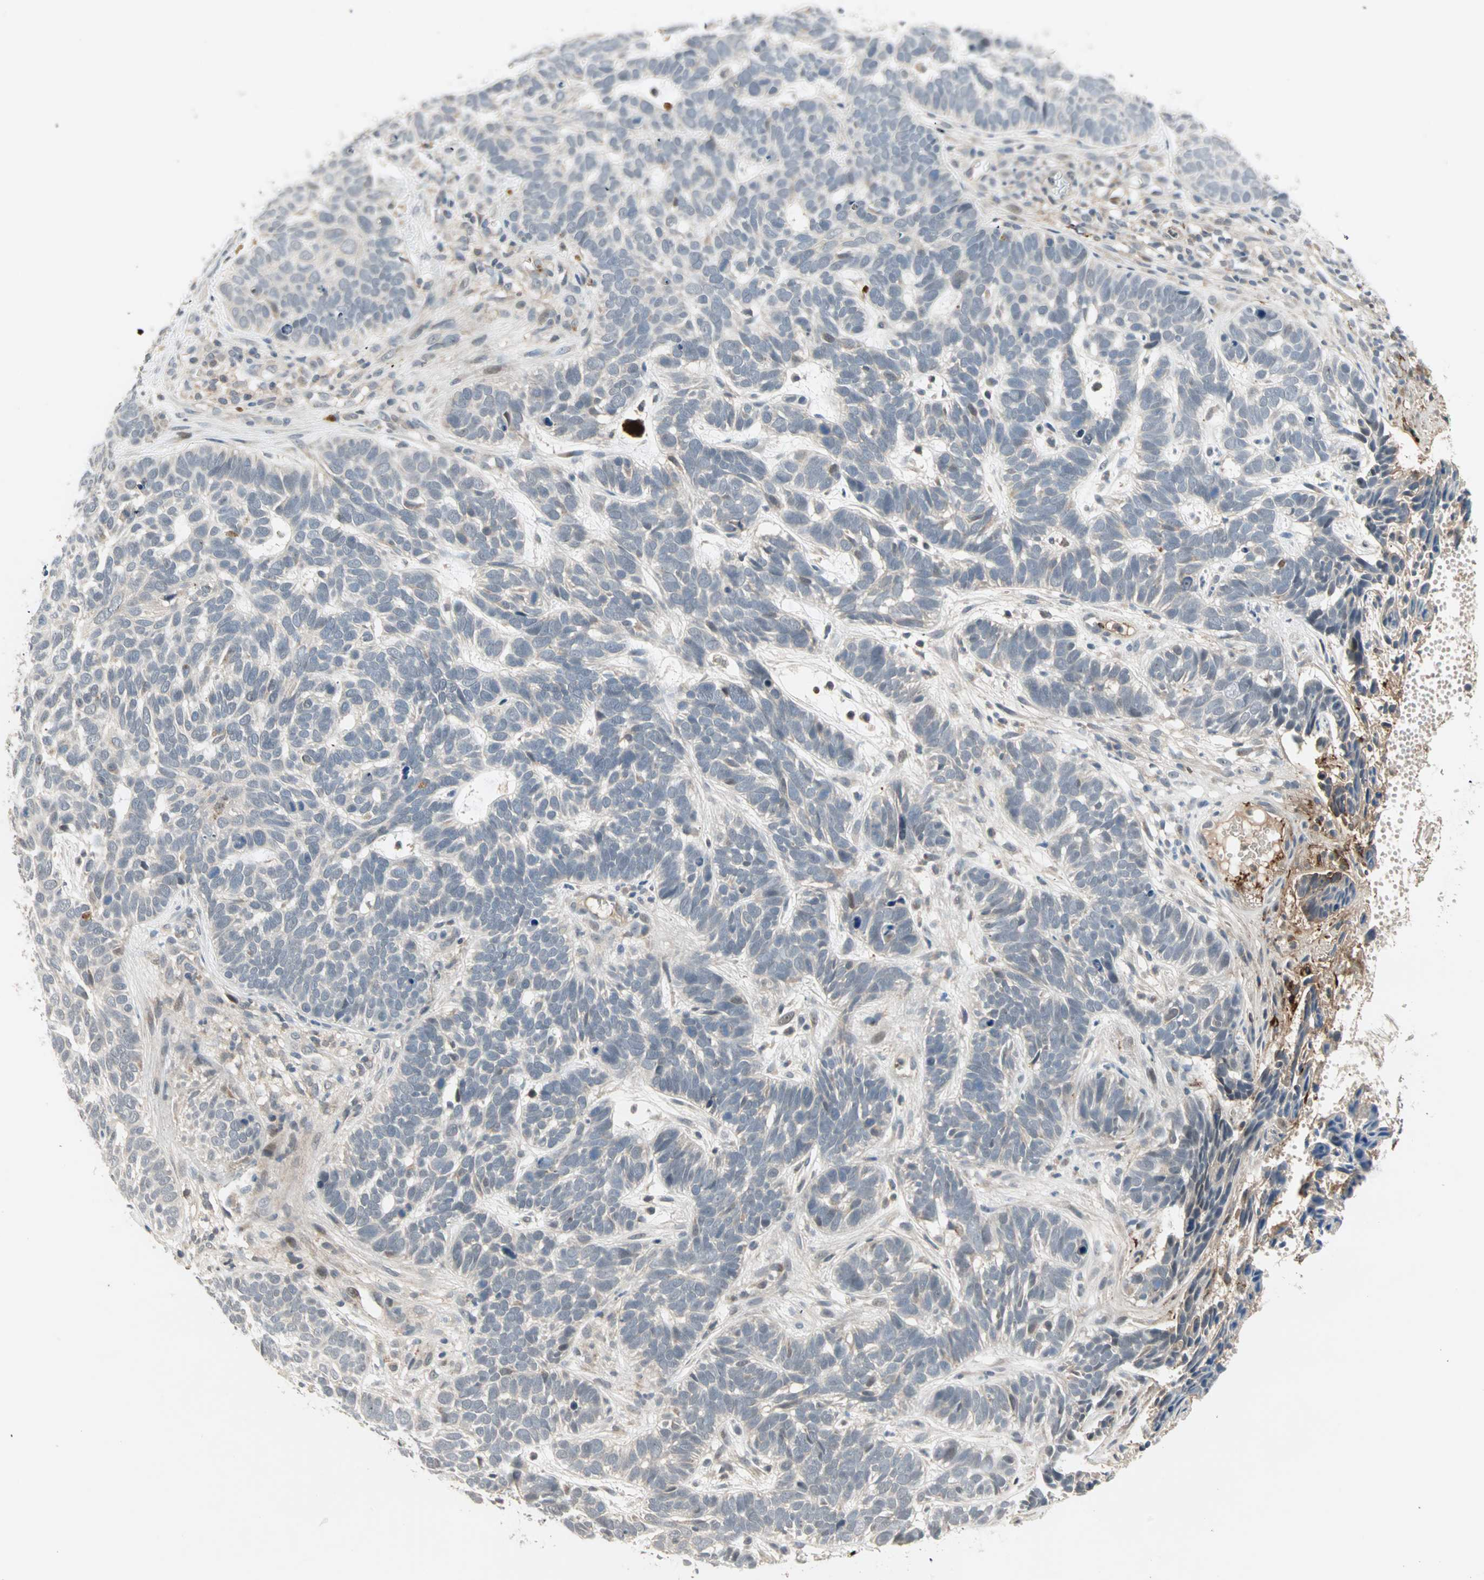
{"staining": {"intensity": "weak", "quantity": ">75%", "location": "cytoplasmic/membranous"}, "tissue": "skin cancer", "cell_type": "Tumor cells", "image_type": "cancer", "snomed": [{"axis": "morphology", "description": "Basal cell carcinoma"}, {"axis": "topography", "description": "Skin"}], "caption": "Immunohistochemistry (IHC) (DAB (3,3'-diaminobenzidine)) staining of skin basal cell carcinoma shows weak cytoplasmic/membranous protein expression in about >75% of tumor cells. The protein of interest is stained brown, and the nuclei are stained in blue (DAB IHC with brightfield microscopy, high magnification).", "gene": "PROS1", "patient": {"sex": "male", "age": 87}}